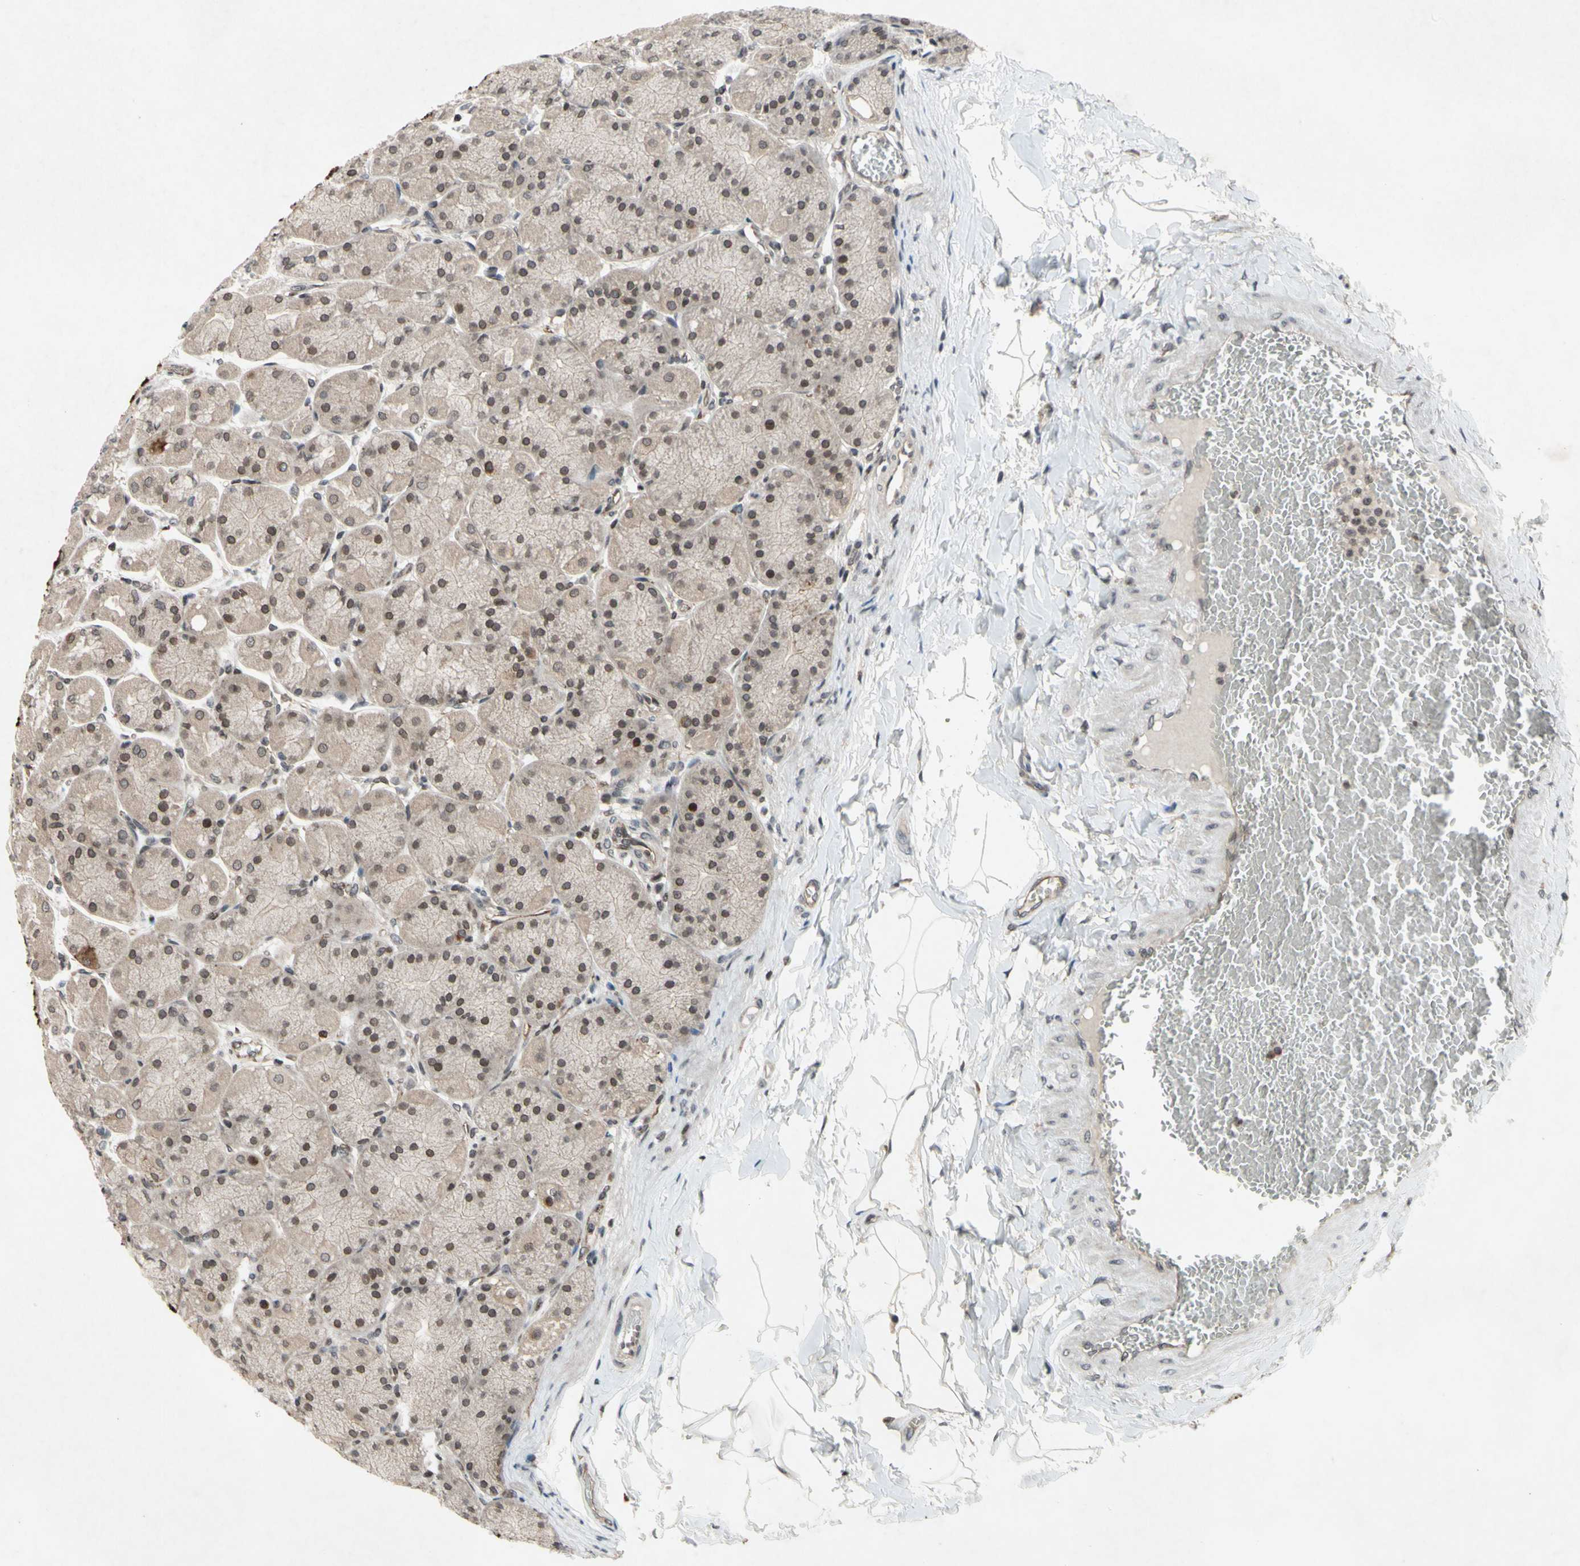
{"staining": {"intensity": "moderate", "quantity": "<25%", "location": "cytoplasmic/membranous,nuclear"}, "tissue": "stomach", "cell_type": "Glandular cells", "image_type": "normal", "snomed": [{"axis": "morphology", "description": "Normal tissue, NOS"}, {"axis": "topography", "description": "Stomach, upper"}], "caption": "Normal stomach reveals moderate cytoplasmic/membranous,nuclear positivity in about <25% of glandular cells, visualized by immunohistochemistry.", "gene": "XPO1", "patient": {"sex": "female", "age": 56}}